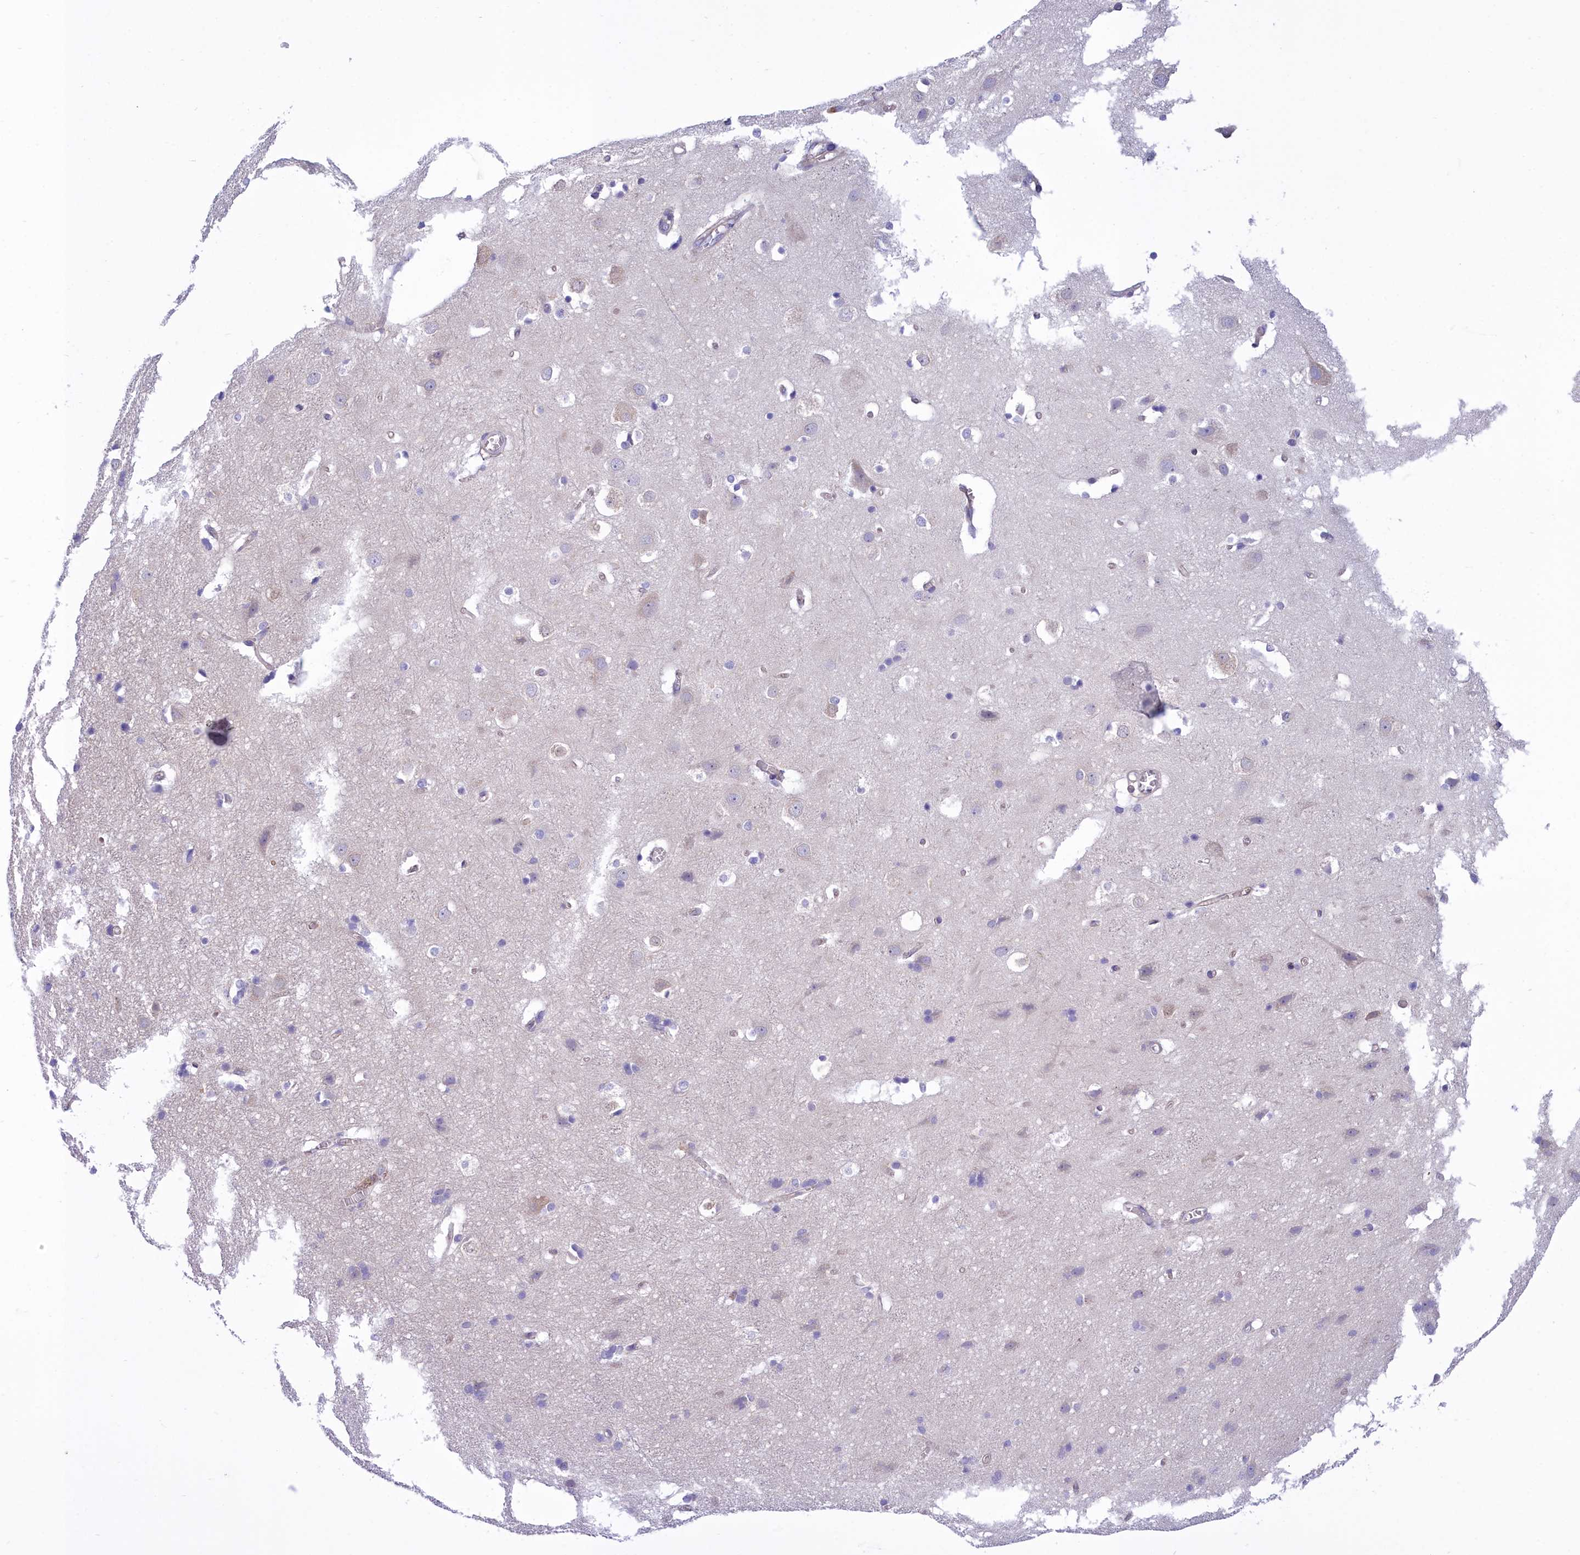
{"staining": {"intensity": "negative", "quantity": "none", "location": "none"}, "tissue": "cerebral cortex", "cell_type": "Endothelial cells", "image_type": "normal", "snomed": [{"axis": "morphology", "description": "Normal tissue, NOS"}, {"axis": "topography", "description": "Cerebral cortex"}], "caption": "Immunohistochemistry histopathology image of normal cerebral cortex: human cerebral cortex stained with DAB (3,3'-diaminobenzidine) reveals no significant protein staining in endothelial cells. (DAB IHC with hematoxylin counter stain).", "gene": "HM13", "patient": {"sex": "male", "age": 54}}